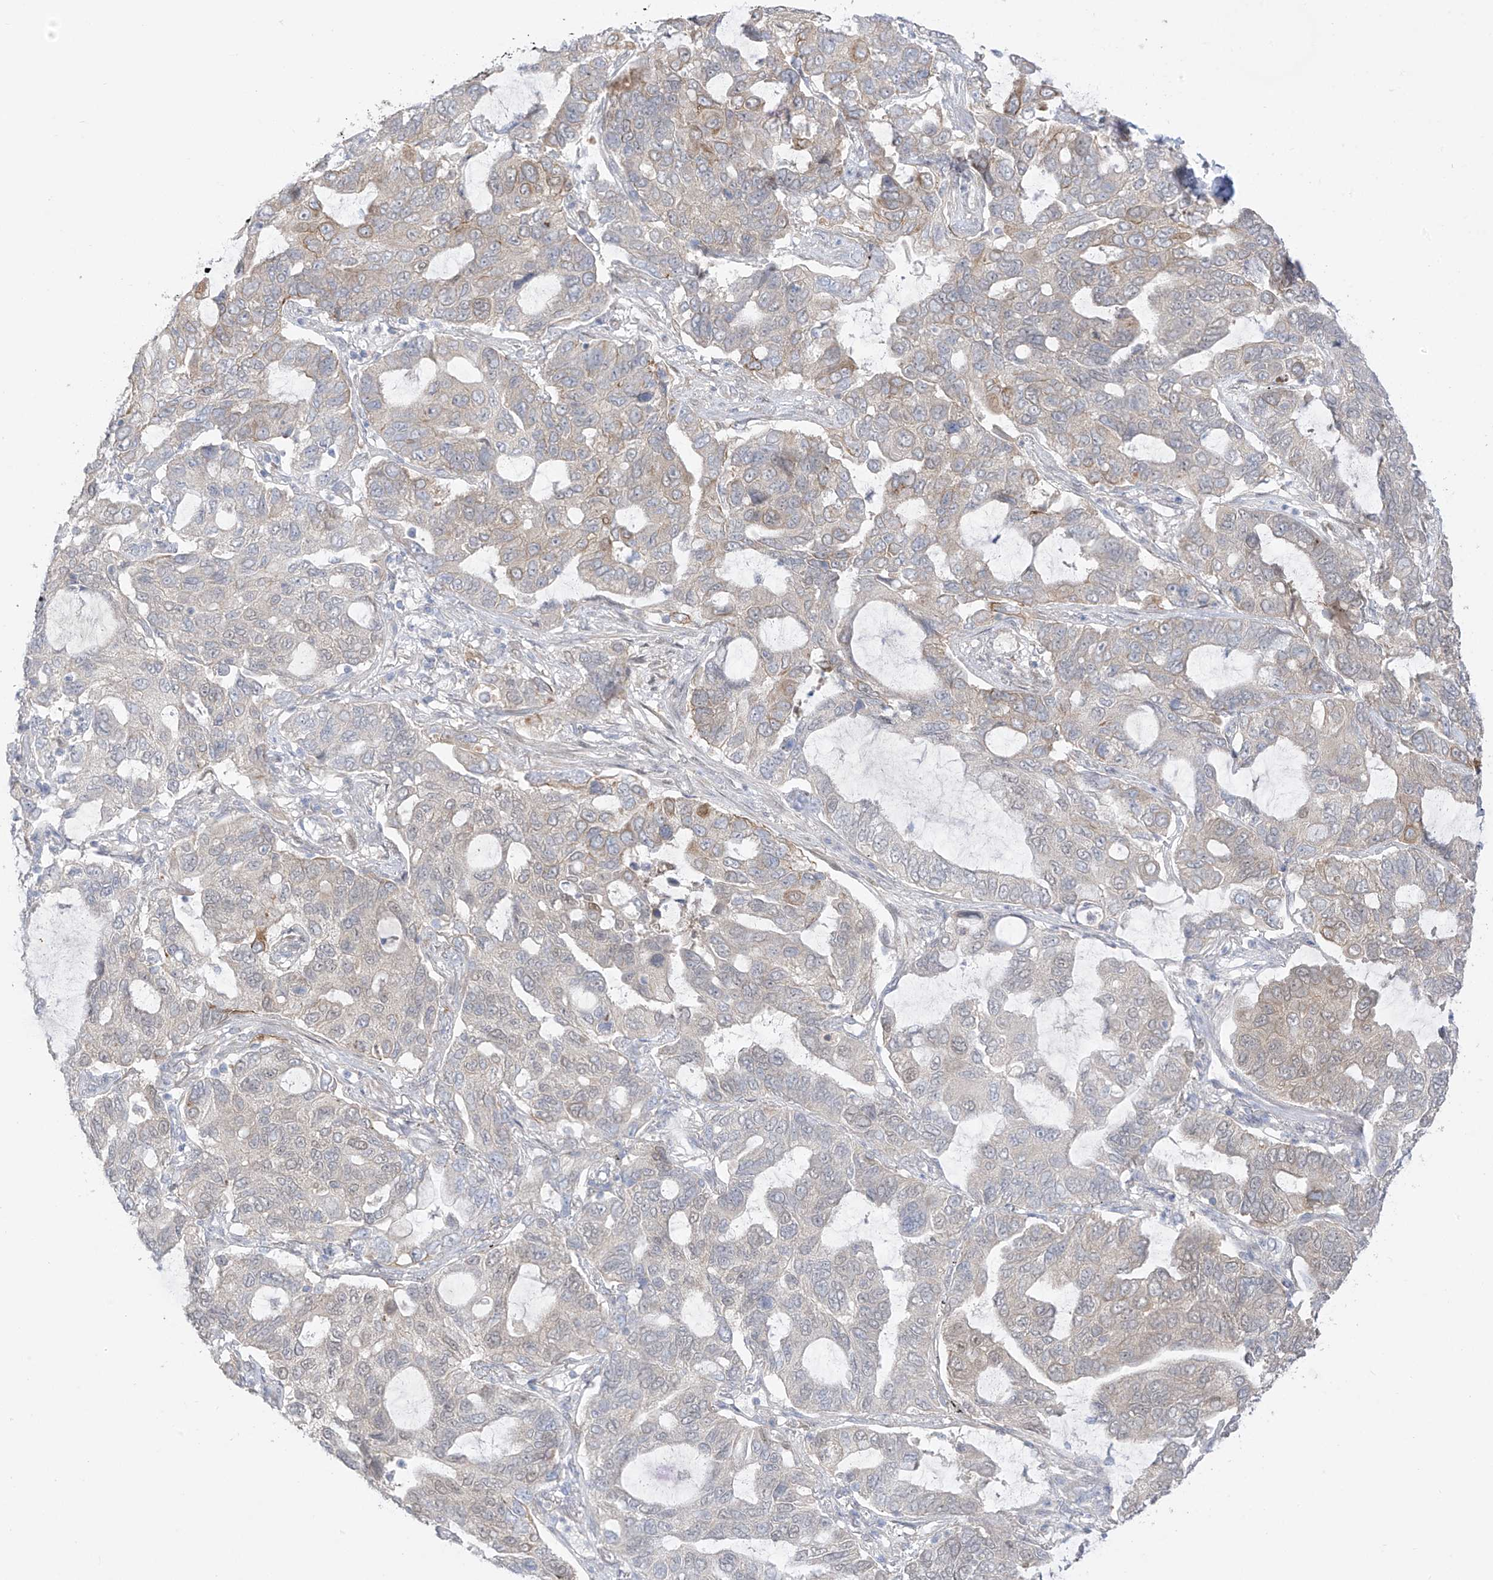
{"staining": {"intensity": "moderate", "quantity": "<25%", "location": "cytoplasmic/membranous"}, "tissue": "lung cancer", "cell_type": "Tumor cells", "image_type": "cancer", "snomed": [{"axis": "morphology", "description": "Adenocarcinoma, NOS"}, {"axis": "topography", "description": "Lung"}], "caption": "DAB immunohistochemical staining of lung cancer (adenocarcinoma) shows moderate cytoplasmic/membranous protein positivity in about <25% of tumor cells.", "gene": "EIPR1", "patient": {"sex": "male", "age": 64}}